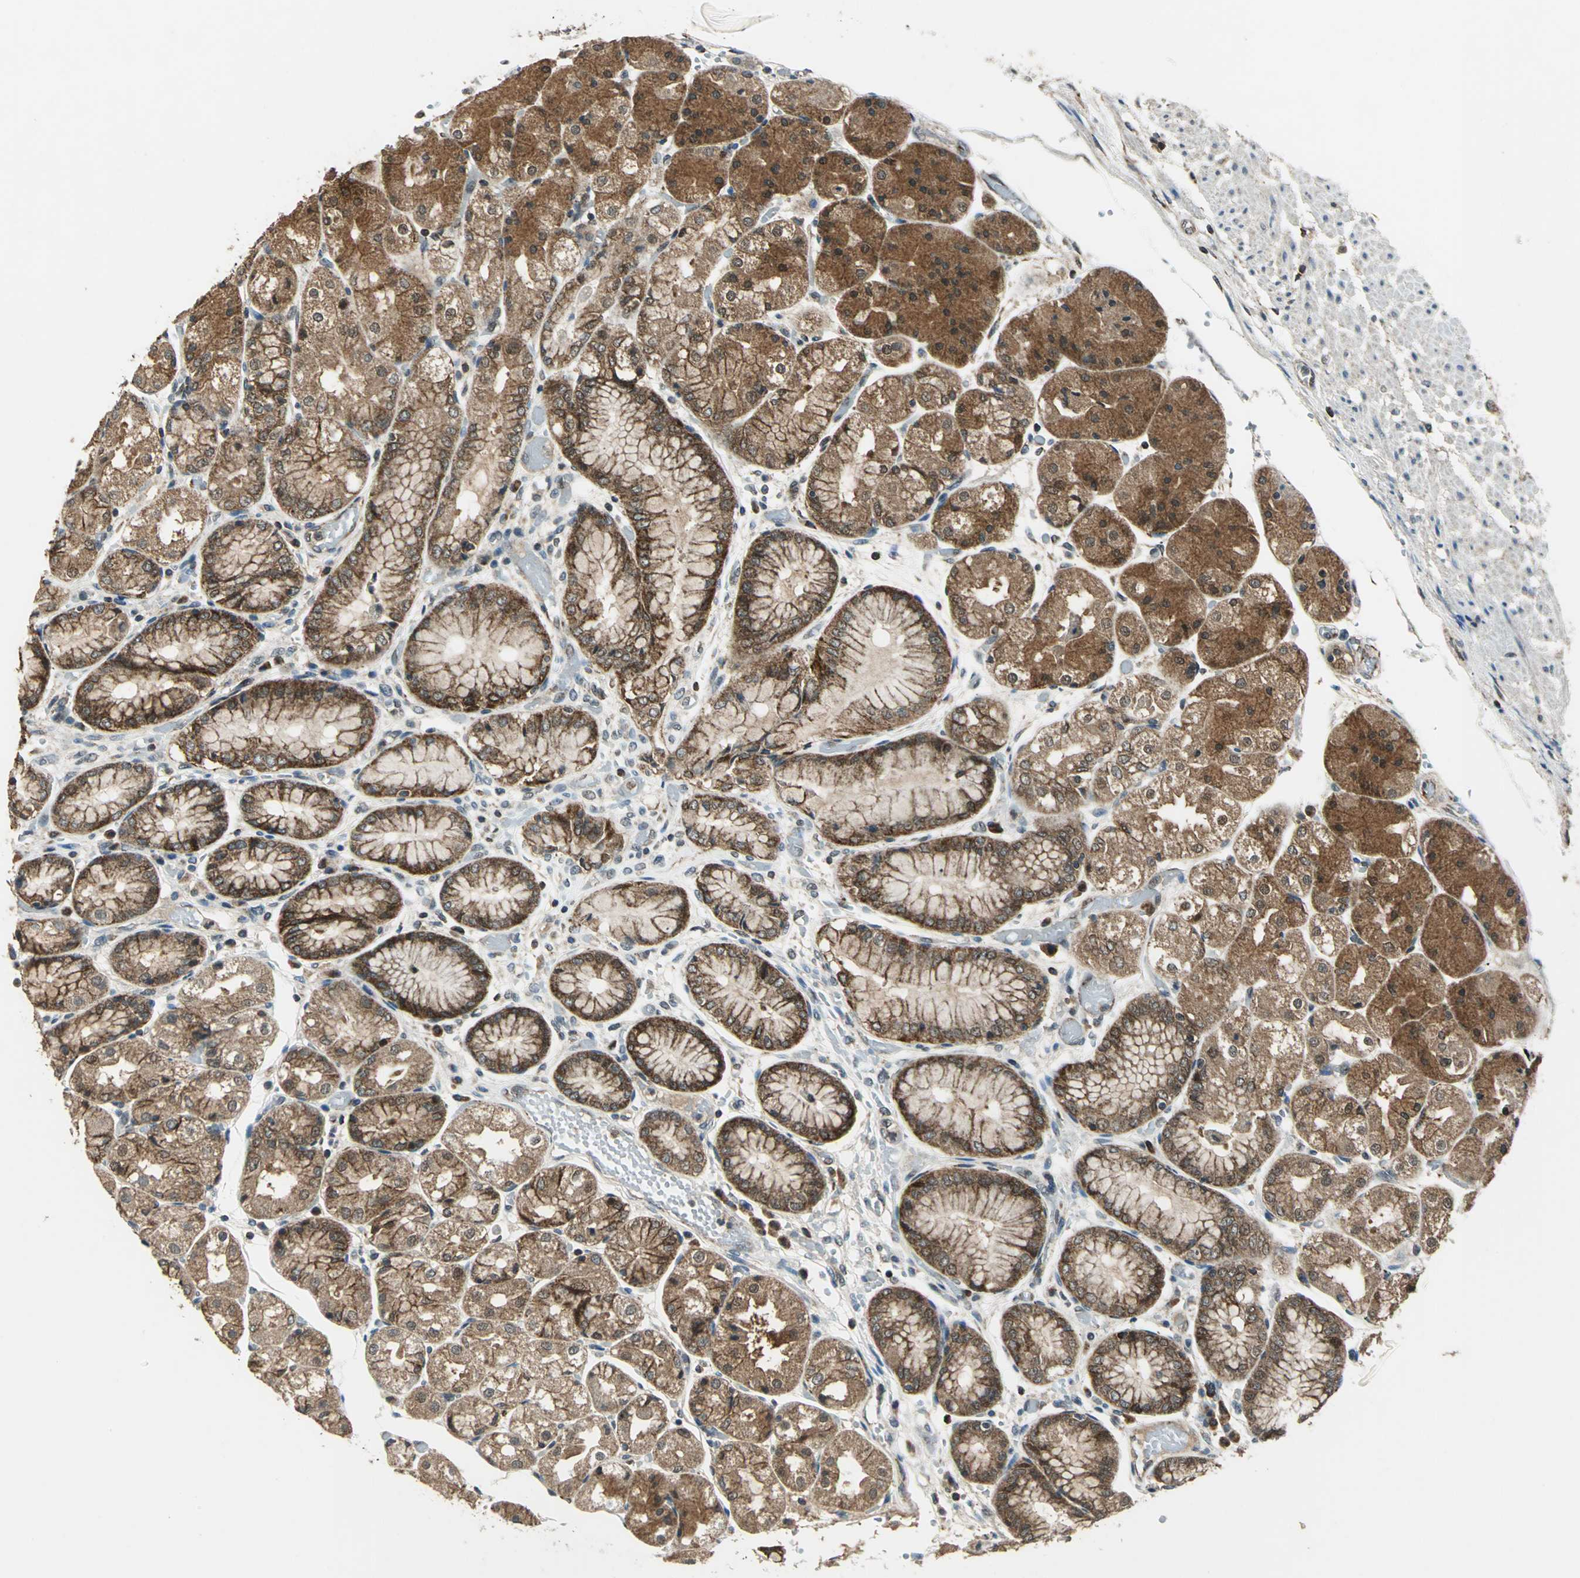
{"staining": {"intensity": "strong", "quantity": ">75%", "location": "cytoplasmic/membranous"}, "tissue": "stomach", "cell_type": "Glandular cells", "image_type": "normal", "snomed": [{"axis": "morphology", "description": "Normal tissue, NOS"}, {"axis": "topography", "description": "Stomach, upper"}], "caption": "Stomach stained with a brown dye demonstrates strong cytoplasmic/membranous positive positivity in about >75% of glandular cells.", "gene": "NUDT2", "patient": {"sex": "male", "age": 72}}